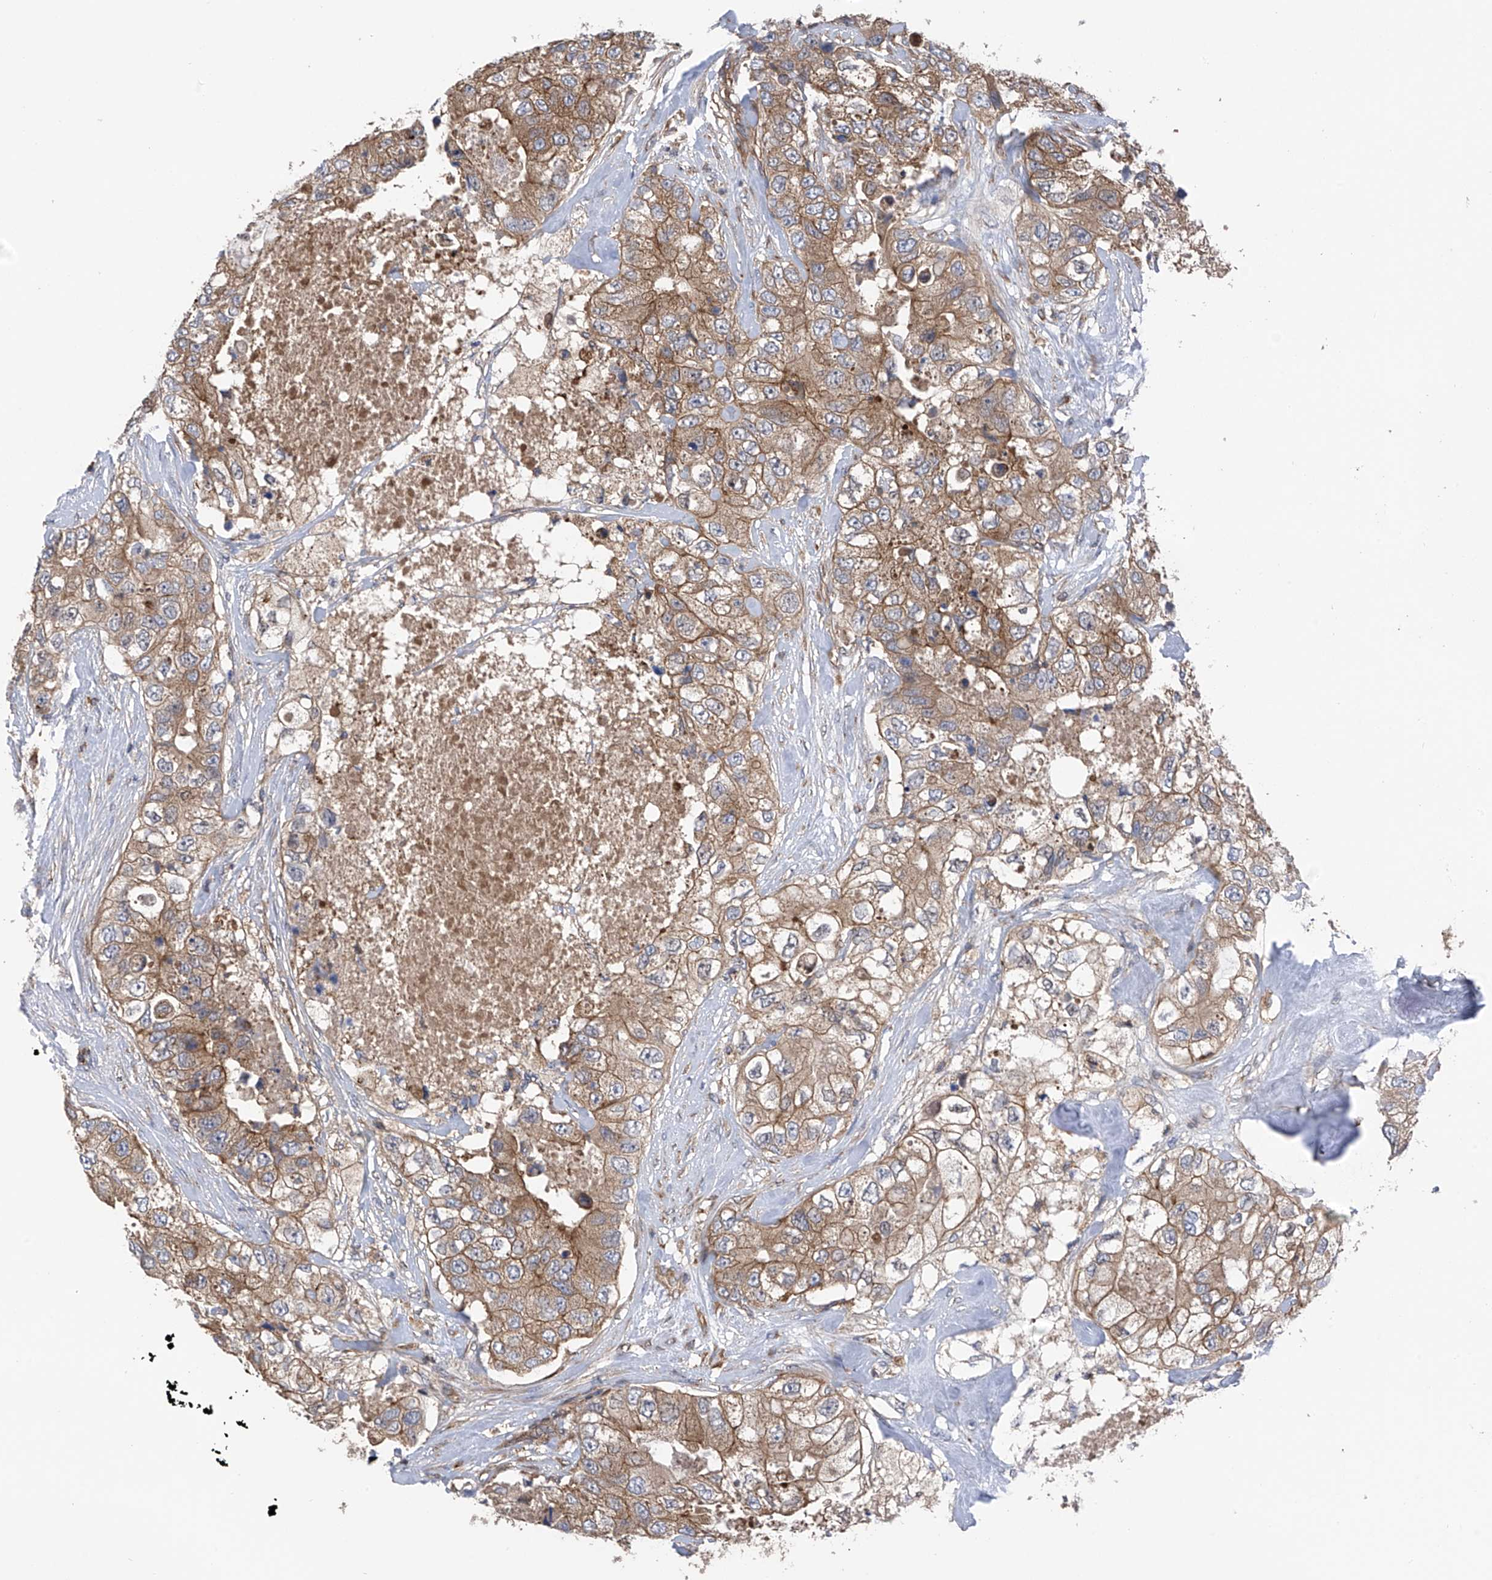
{"staining": {"intensity": "moderate", "quantity": ">75%", "location": "cytoplasmic/membranous"}, "tissue": "breast cancer", "cell_type": "Tumor cells", "image_type": "cancer", "snomed": [{"axis": "morphology", "description": "Duct carcinoma"}, {"axis": "topography", "description": "Breast"}], "caption": "A brown stain labels moderate cytoplasmic/membranous staining of a protein in breast cancer (invasive ductal carcinoma) tumor cells.", "gene": "CHPF", "patient": {"sex": "female", "age": 62}}